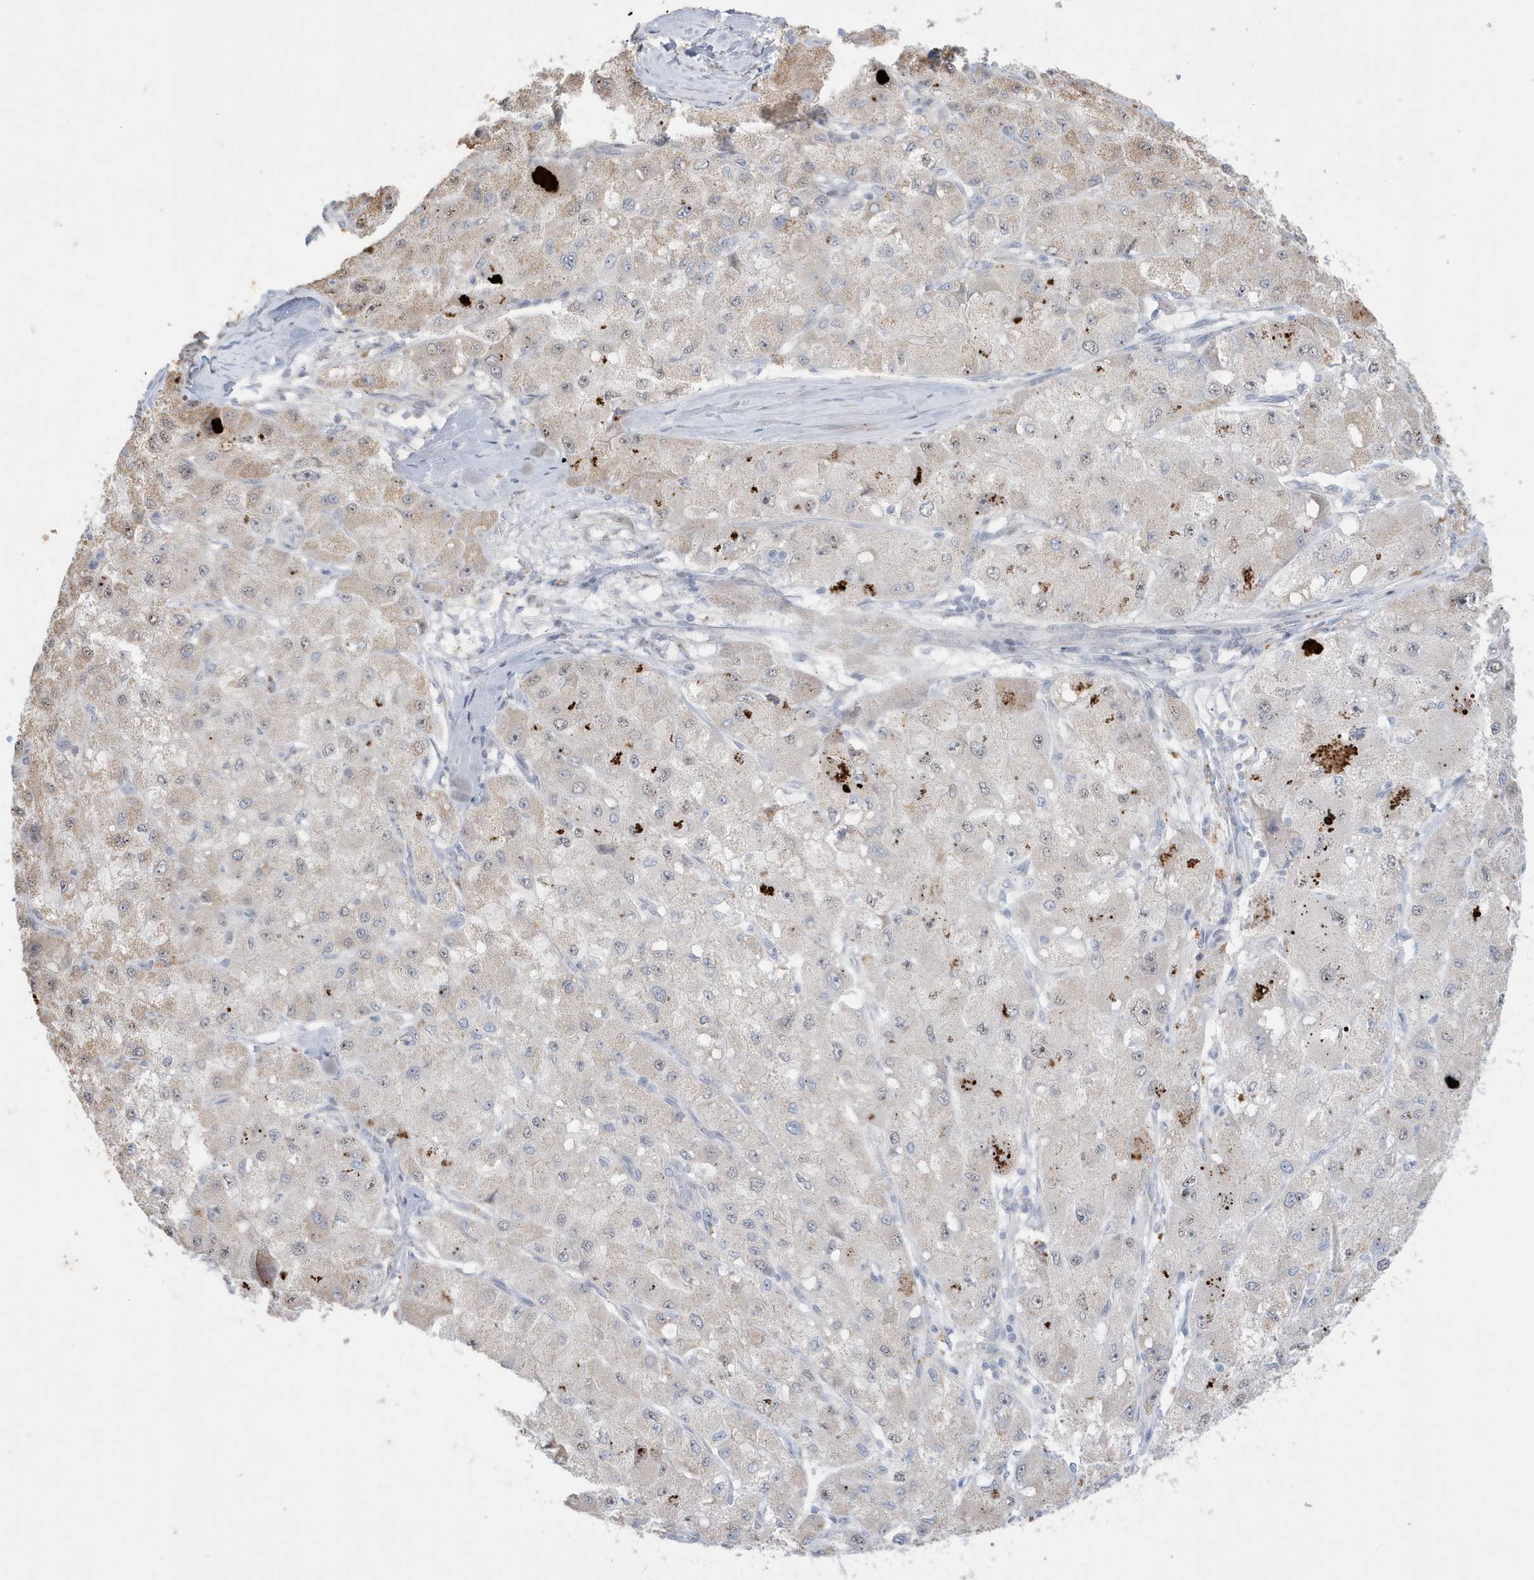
{"staining": {"intensity": "negative", "quantity": "none", "location": "none"}, "tissue": "liver cancer", "cell_type": "Tumor cells", "image_type": "cancer", "snomed": [{"axis": "morphology", "description": "Carcinoma, Hepatocellular, NOS"}, {"axis": "topography", "description": "Liver"}], "caption": "Immunohistochemistry (IHC) of human liver cancer exhibits no positivity in tumor cells.", "gene": "FNDC1", "patient": {"sex": "male", "age": 80}}